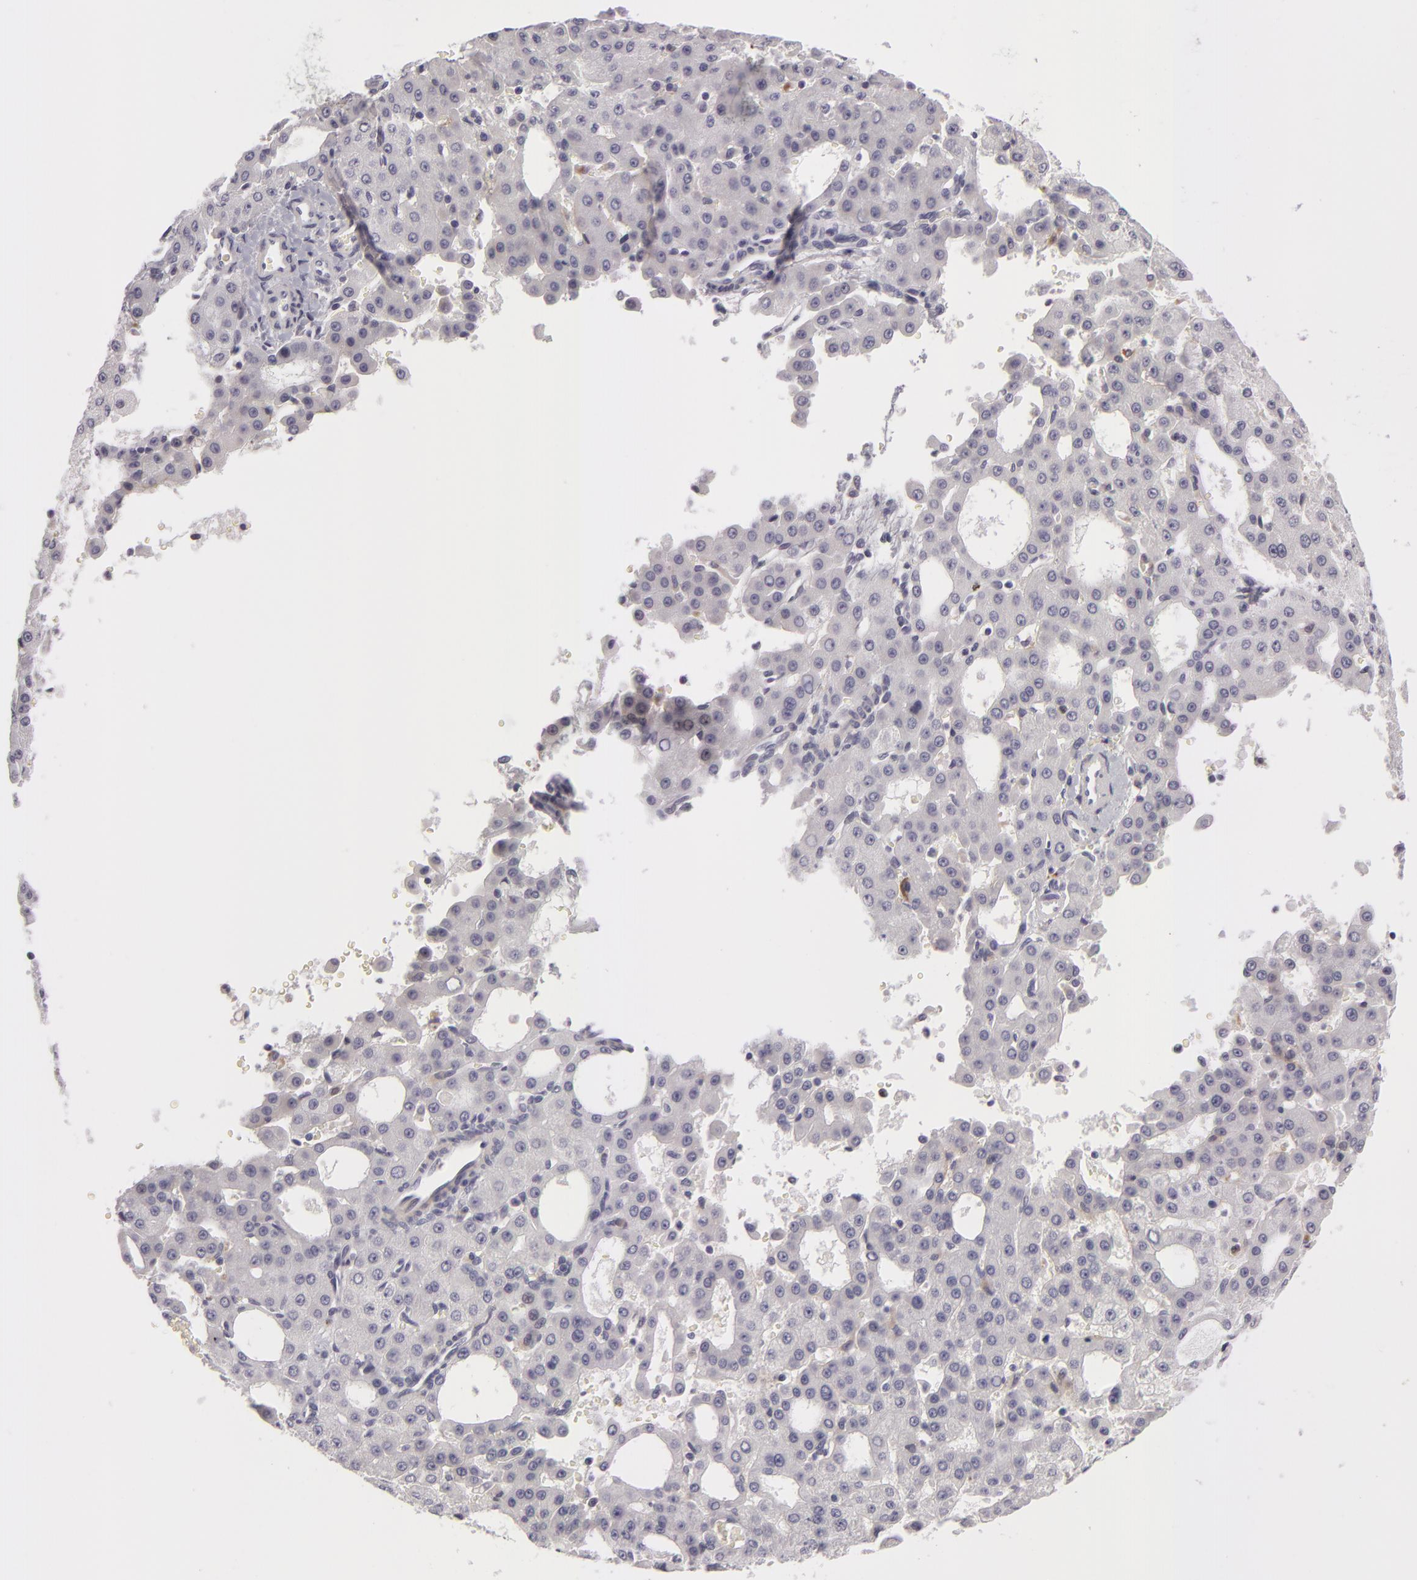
{"staining": {"intensity": "negative", "quantity": "none", "location": "none"}, "tissue": "liver cancer", "cell_type": "Tumor cells", "image_type": "cancer", "snomed": [{"axis": "morphology", "description": "Carcinoma, Hepatocellular, NOS"}, {"axis": "topography", "description": "Liver"}], "caption": "Liver cancer was stained to show a protein in brown. There is no significant staining in tumor cells.", "gene": "NLGN4X", "patient": {"sex": "male", "age": 47}}